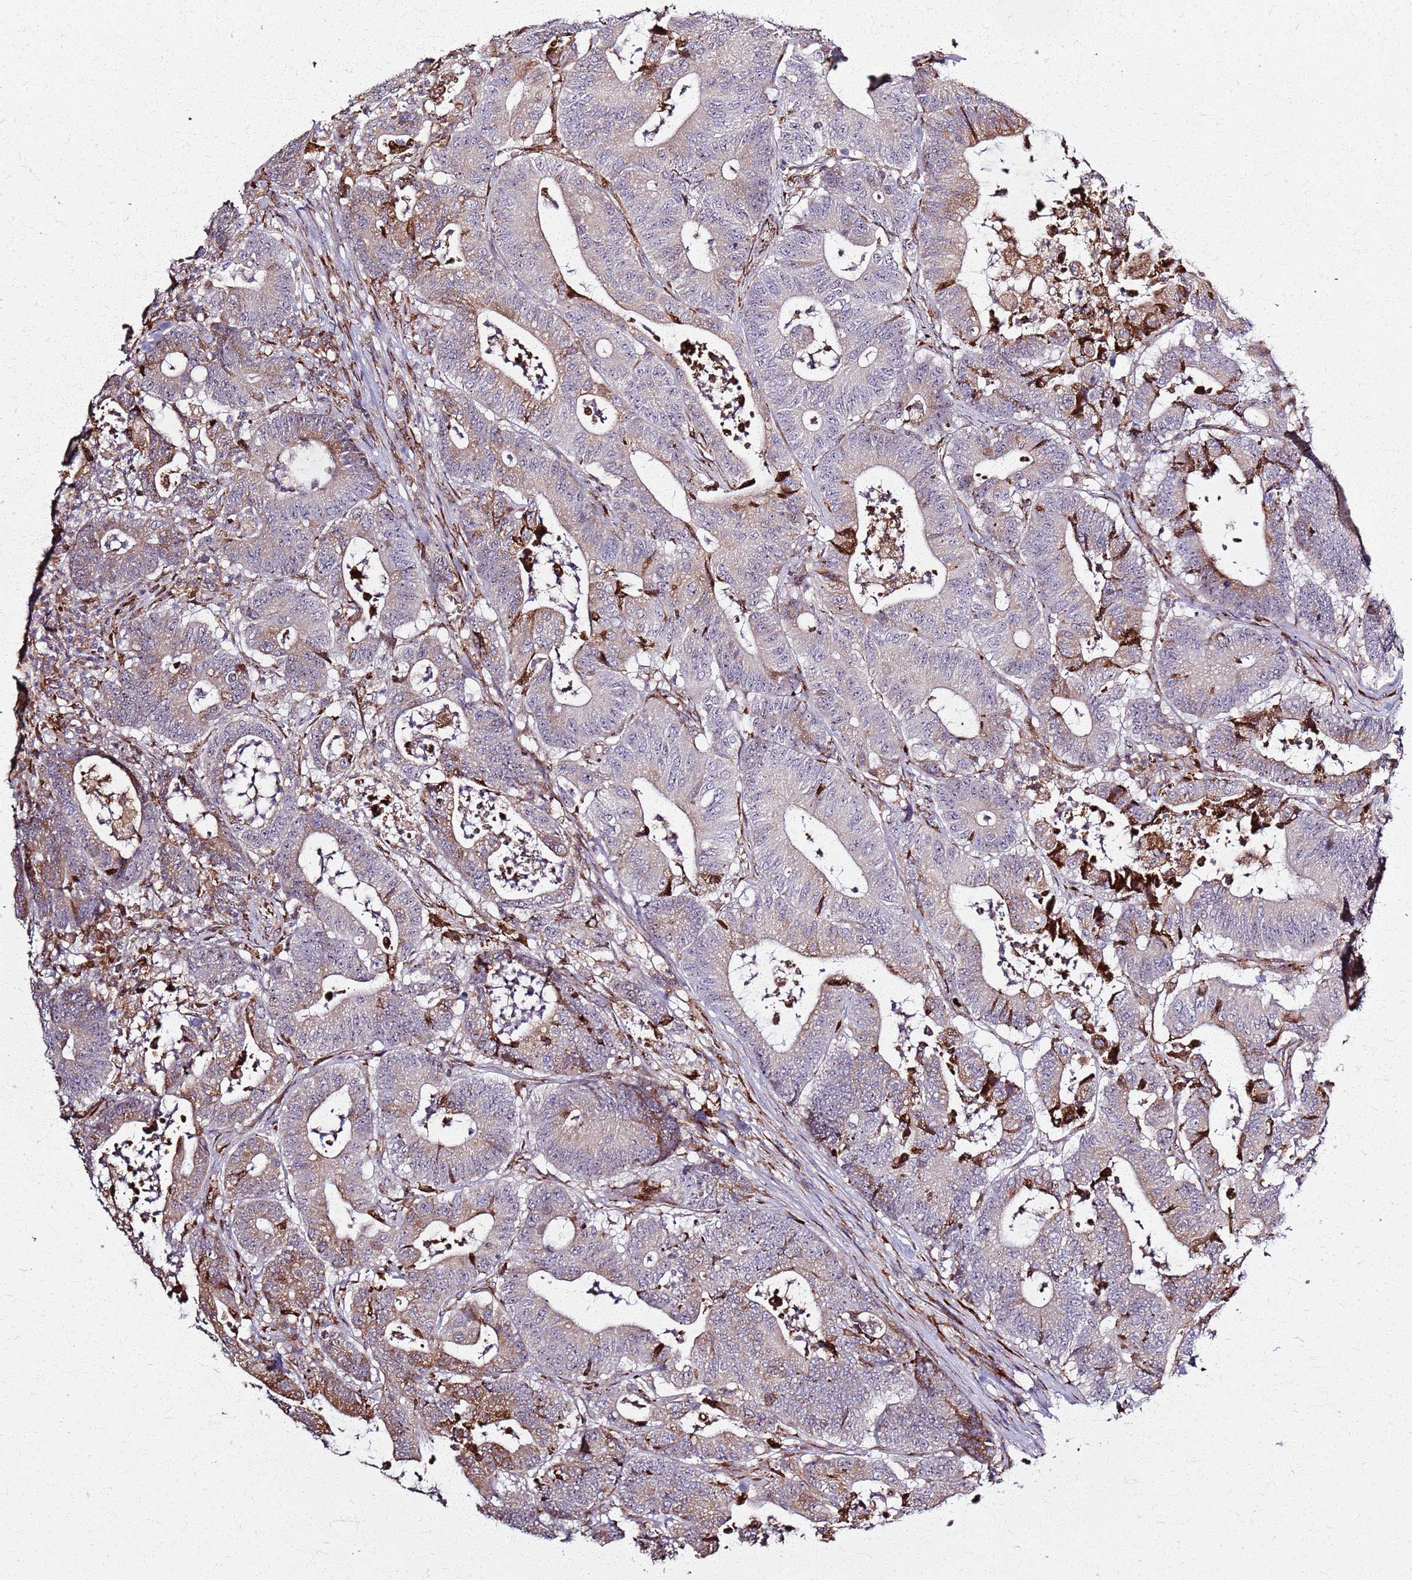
{"staining": {"intensity": "moderate", "quantity": "25%-75%", "location": "cytoplasmic/membranous"}, "tissue": "colorectal cancer", "cell_type": "Tumor cells", "image_type": "cancer", "snomed": [{"axis": "morphology", "description": "Adenocarcinoma, NOS"}, {"axis": "topography", "description": "Colon"}], "caption": "Brown immunohistochemical staining in colorectal cancer (adenocarcinoma) reveals moderate cytoplasmic/membranous staining in about 25%-75% of tumor cells.", "gene": "KRI1", "patient": {"sex": "female", "age": 84}}